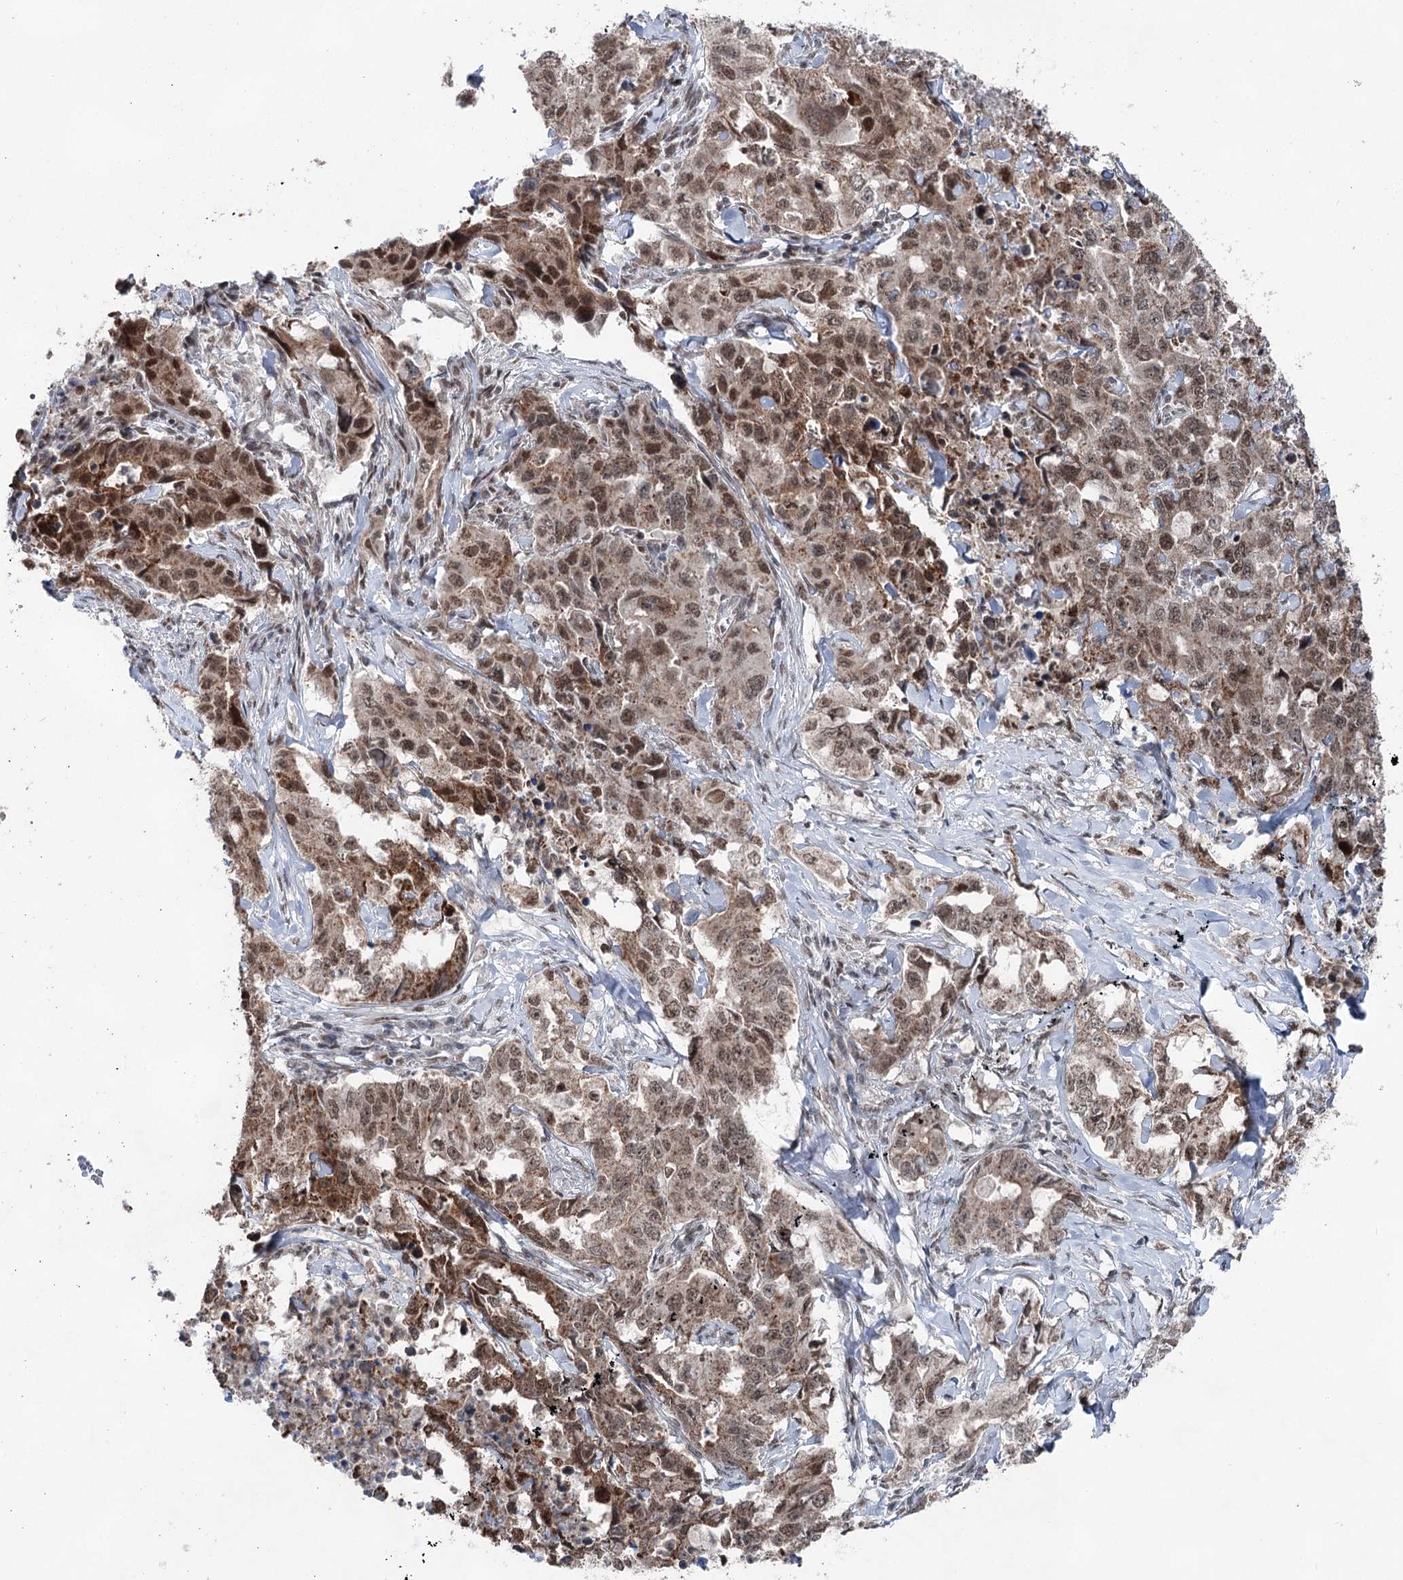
{"staining": {"intensity": "strong", "quantity": ">75%", "location": "cytoplasmic/membranous,nuclear"}, "tissue": "lung cancer", "cell_type": "Tumor cells", "image_type": "cancer", "snomed": [{"axis": "morphology", "description": "Adenocarcinoma, NOS"}, {"axis": "topography", "description": "Lung"}], "caption": "Immunohistochemical staining of human lung cancer exhibits strong cytoplasmic/membranous and nuclear protein positivity in about >75% of tumor cells.", "gene": "ZCCHC8", "patient": {"sex": "female", "age": 51}}